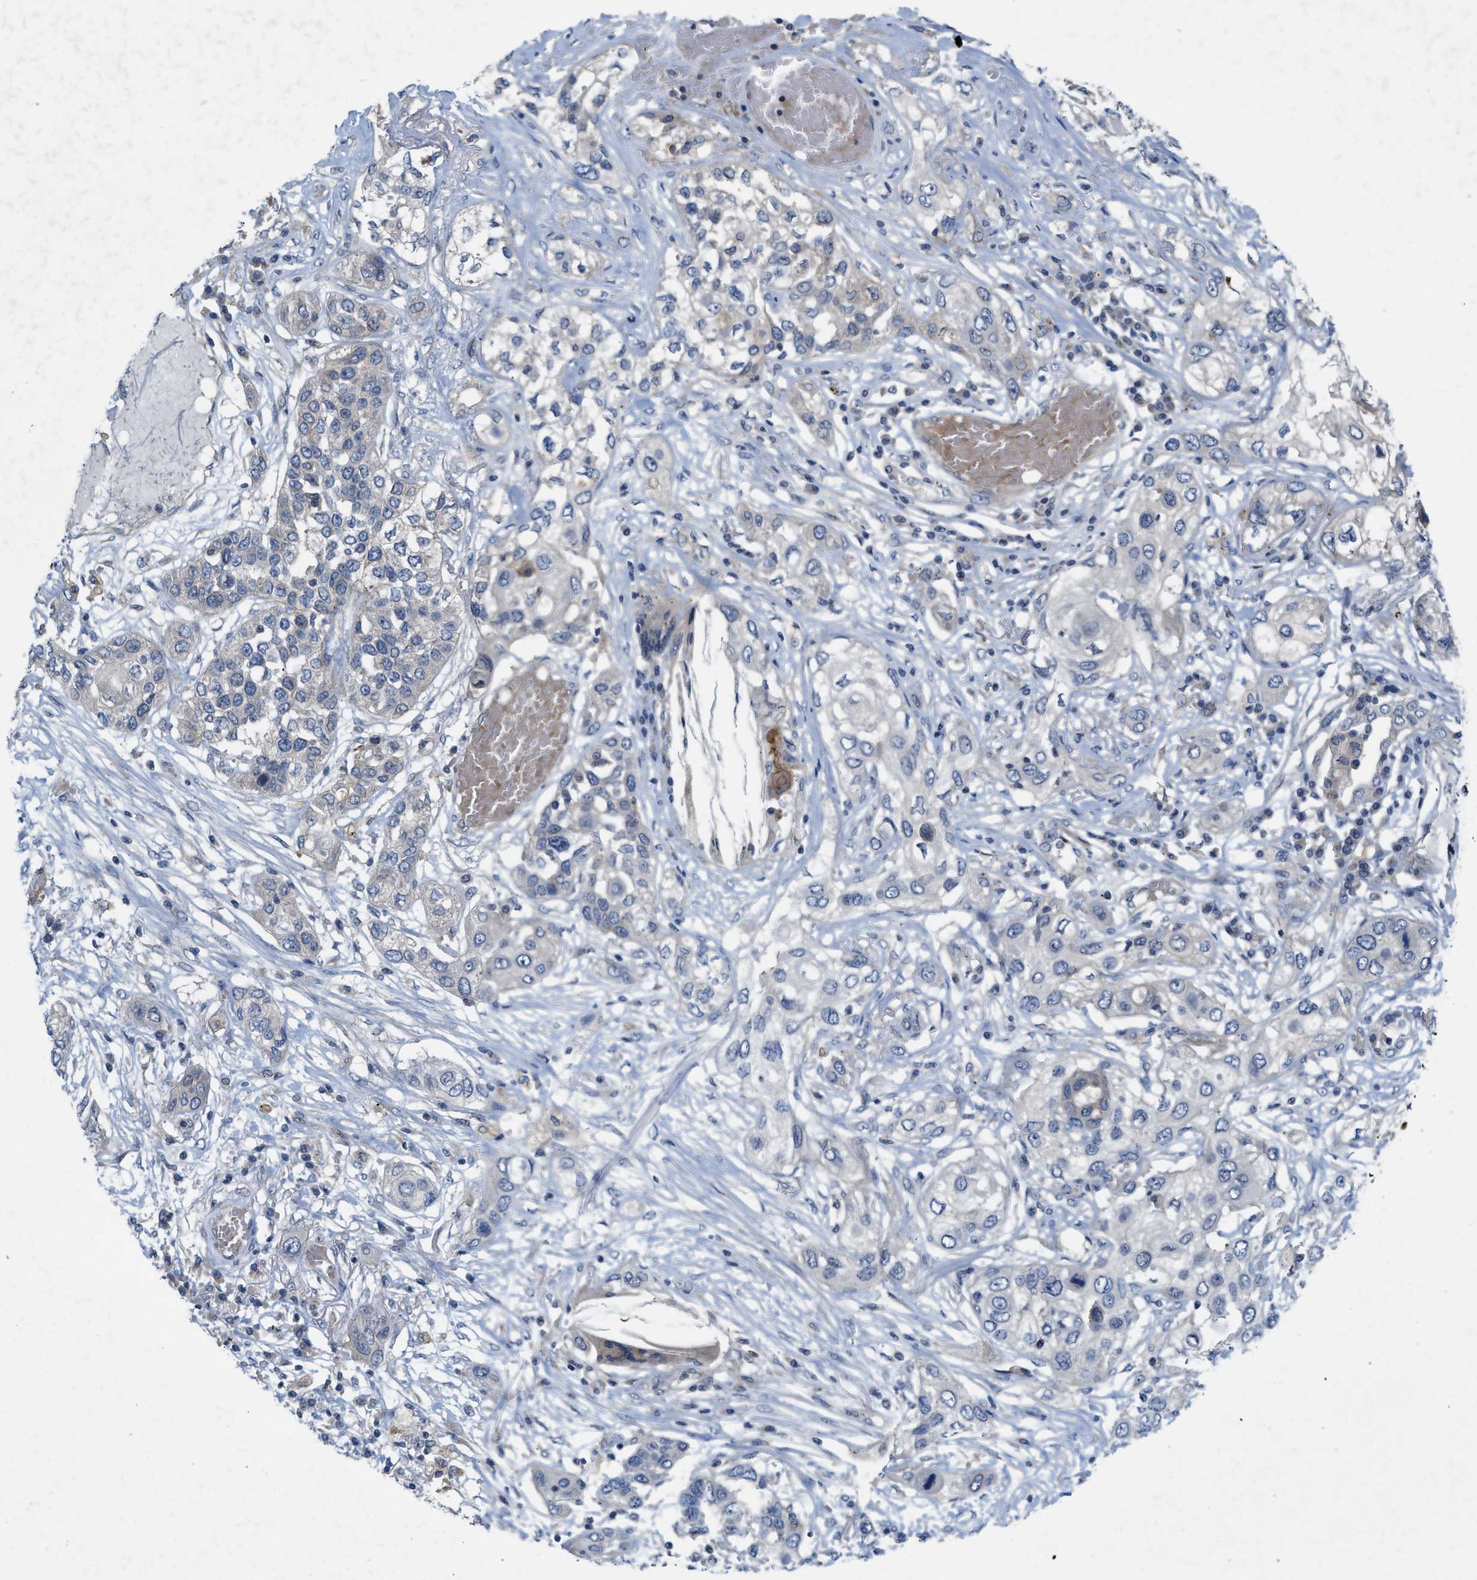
{"staining": {"intensity": "negative", "quantity": "none", "location": "none"}, "tissue": "lung cancer", "cell_type": "Tumor cells", "image_type": "cancer", "snomed": [{"axis": "morphology", "description": "Squamous cell carcinoma, NOS"}, {"axis": "topography", "description": "Lung"}], "caption": "DAB (3,3'-diaminobenzidine) immunohistochemical staining of human lung cancer shows no significant staining in tumor cells. (DAB (3,3'-diaminobenzidine) immunohistochemistry with hematoxylin counter stain).", "gene": "NDEL1", "patient": {"sex": "male", "age": 71}}